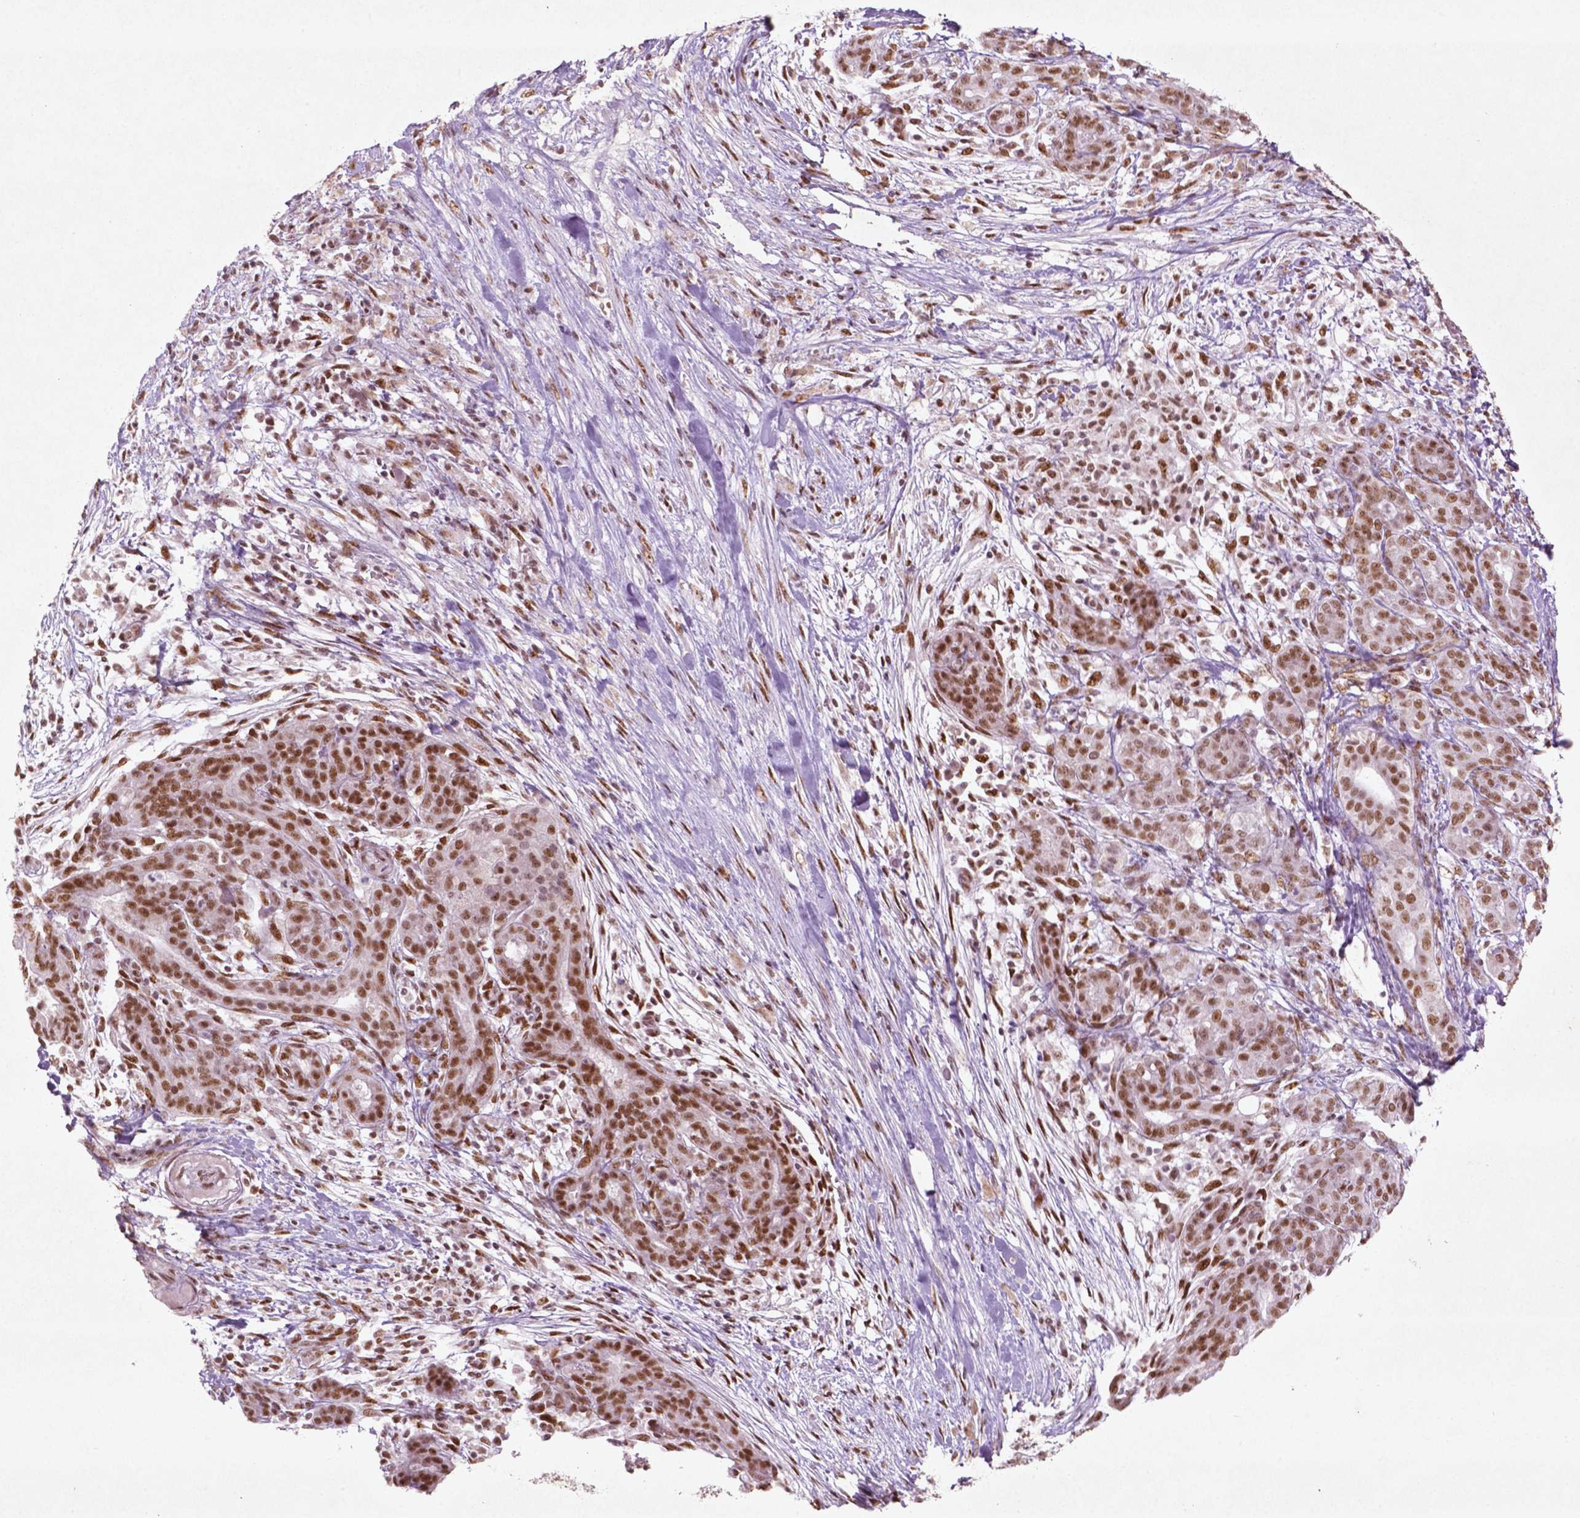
{"staining": {"intensity": "moderate", "quantity": ">75%", "location": "nuclear"}, "tissue": "pancreatic cancer", "cell_type": "Tumor cells", "image_type": "cancer", "snomed": [{"axis": "morphology", "description": "Adenocarcinoma, NOS"}, {"axis": "topography", "description": "Pancreas"}], "caption": "A brown stain highlights moderate nuclear expression of a protein in adenocarcinoma (pancreatic) tumor cells. The protein of interest is shown in brown color, while the nuclei are stained blue.", "gene": "HMG20B", "patient": {"sex": "male", "age": 44}}